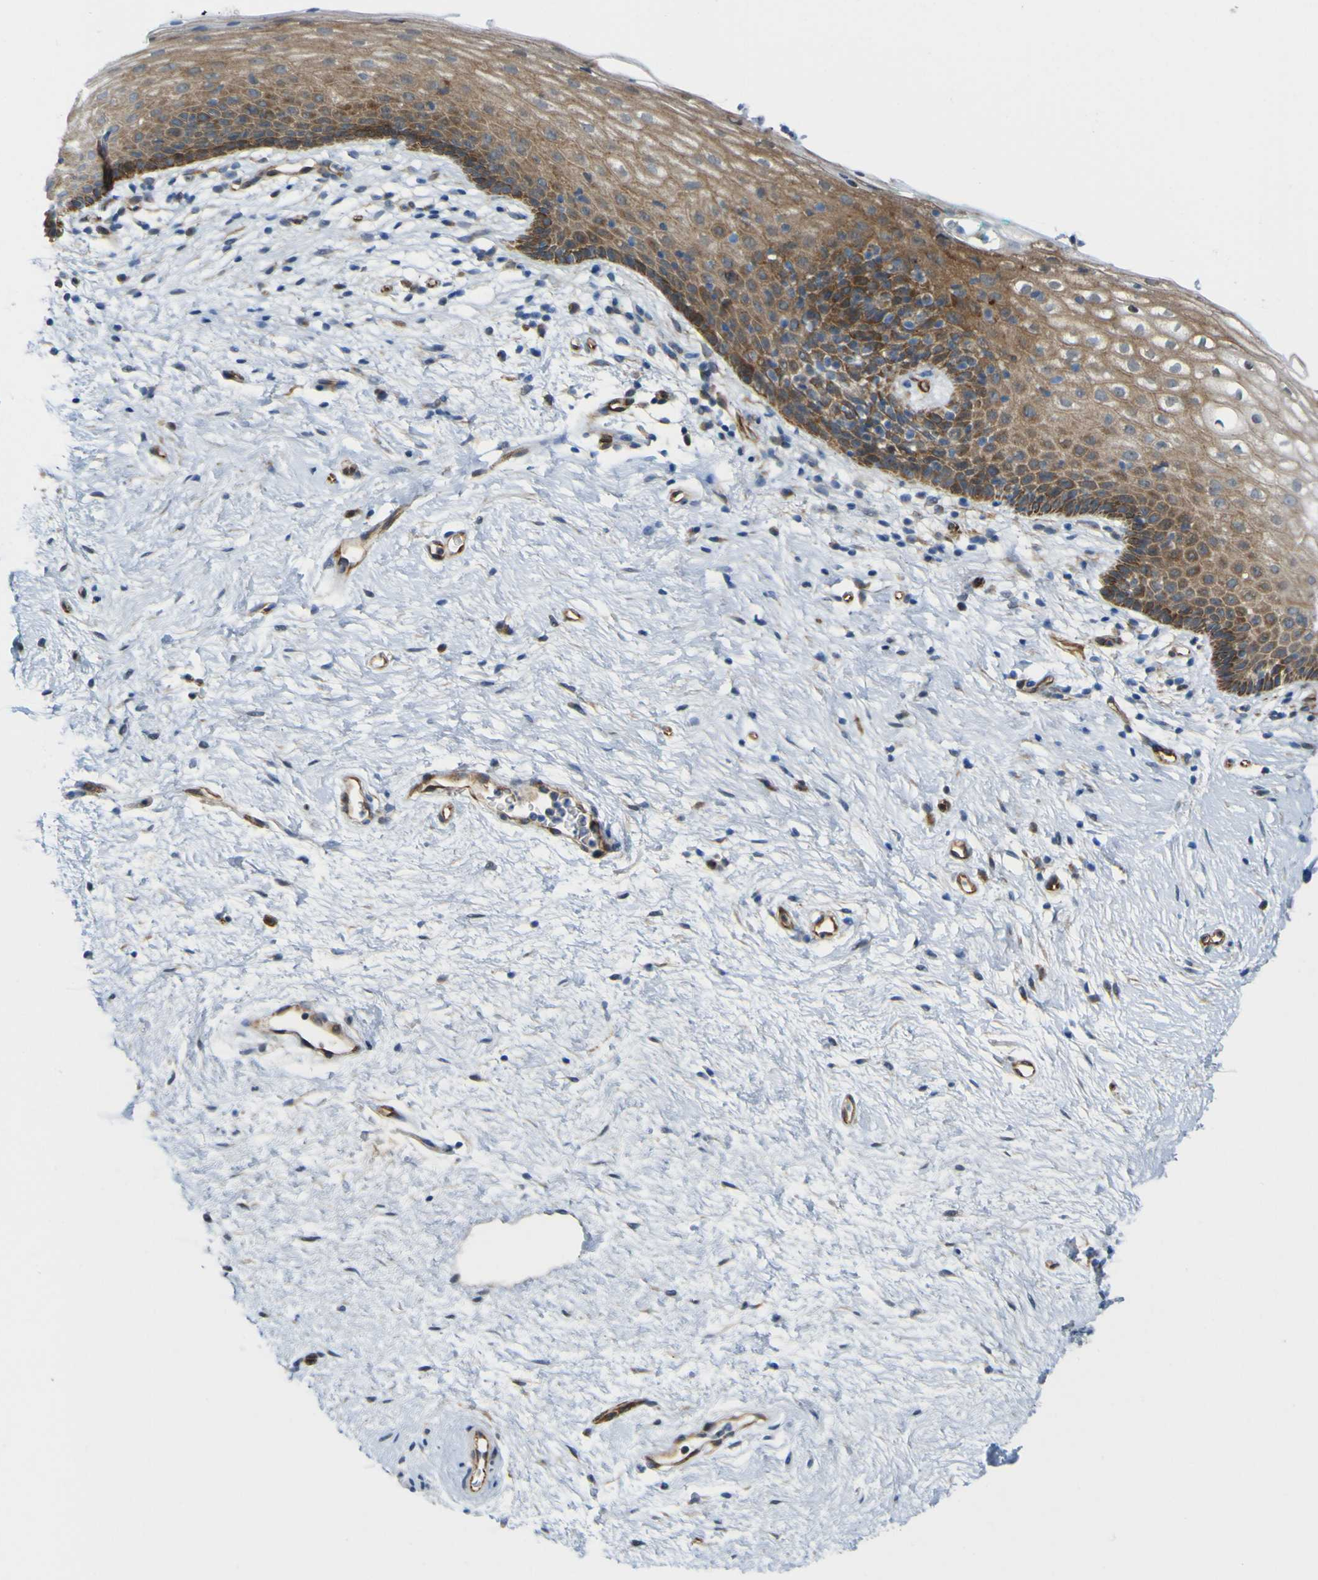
{"staining": {"intensity": "moderate", "quantity": ">75%", "location": "cytoplasmic/membranous"}, "tissue": "vagina", "cell_type": "Squamous epithelial cells", "image_type": "normal", "snomed": [{"axis": "morphology", "description": "Normal tissue, NOS"}, {"axis": "topography", "description": "Vagina"}], "caption": "Brown immunohistochemical staining in unremarkable human vagina displays moderate cytoplasmic/membranous staining in about >75% of squamous epithelial cells.", "gene": "JPH1", "patient": {"sex": "female", "age": 44}}